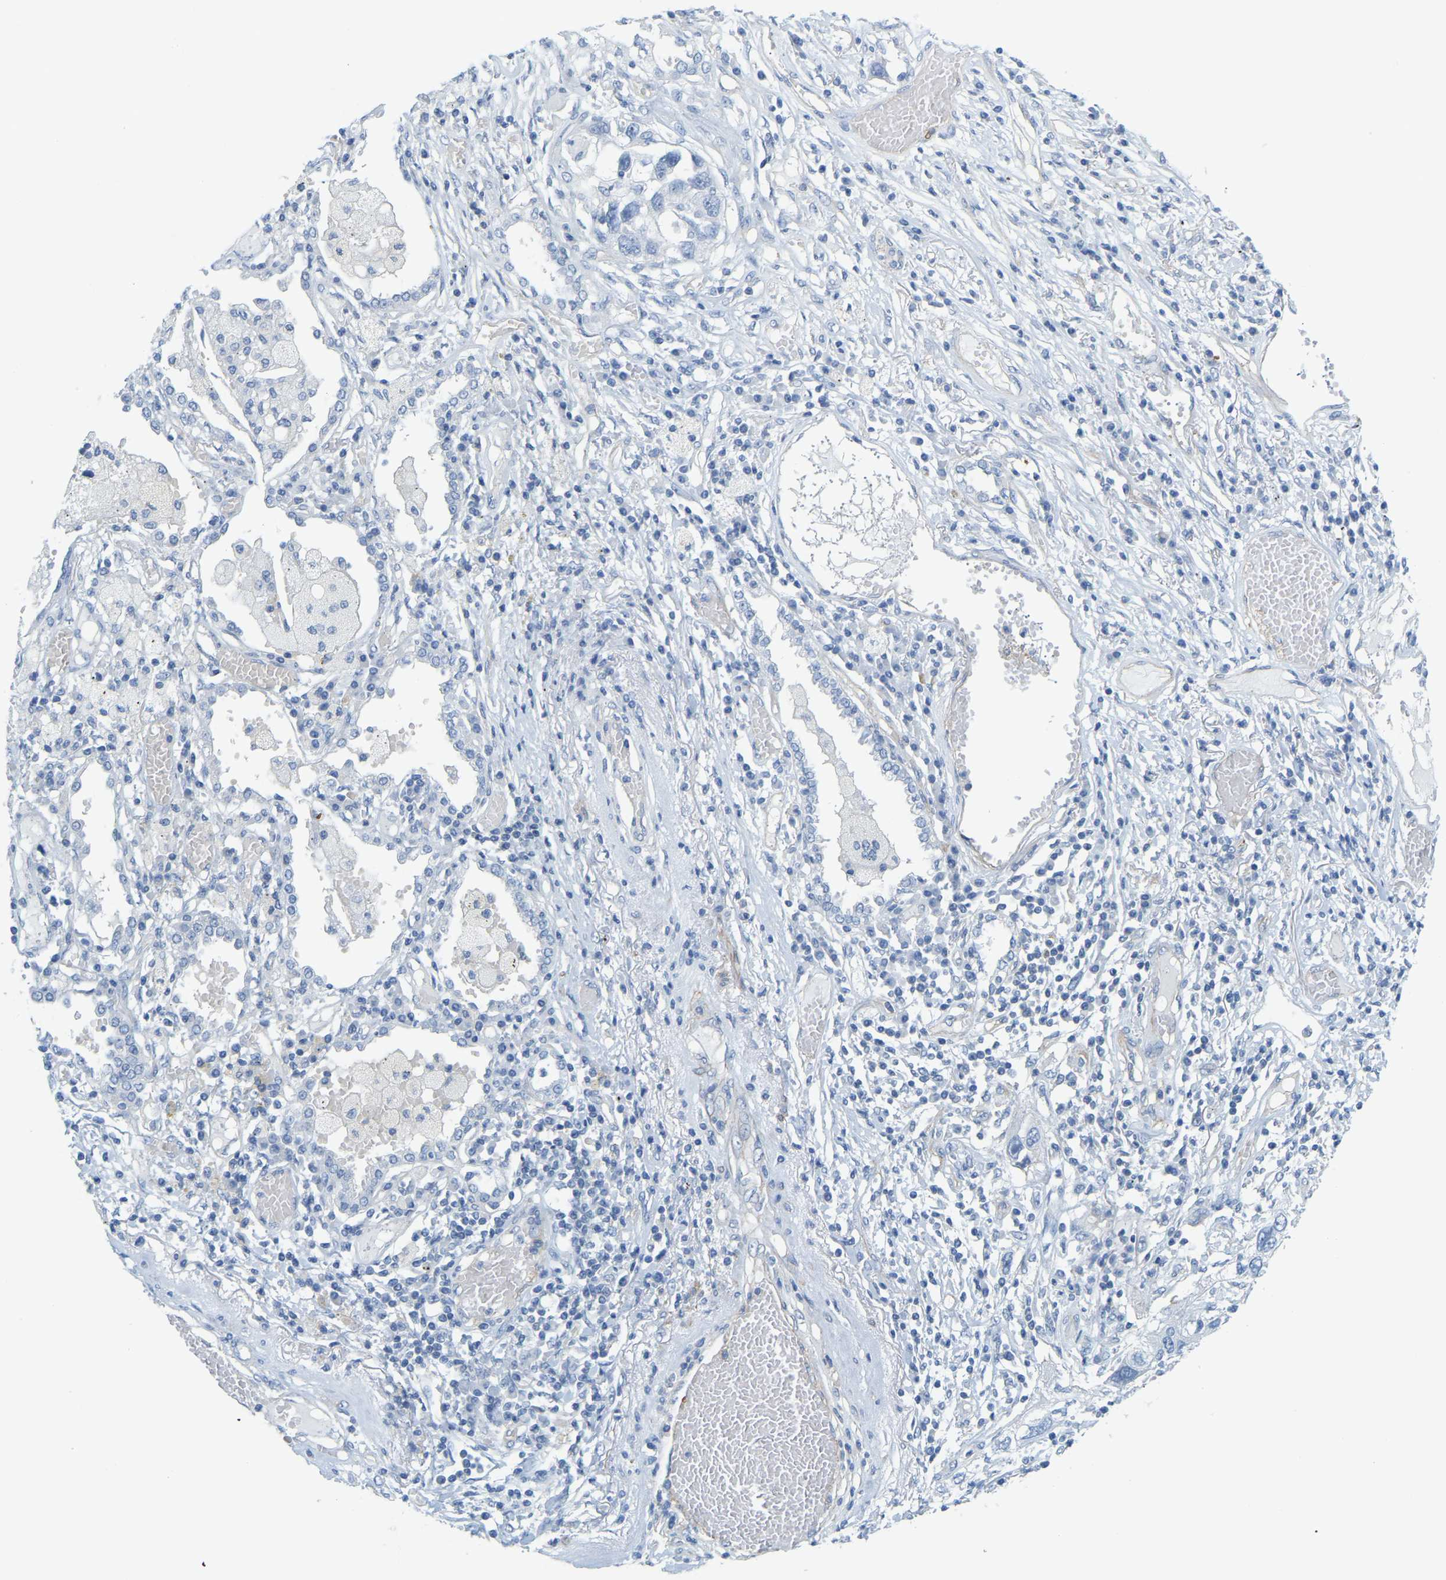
{"staining": {"intensity": "negative", "quantity": "none", "location": "none"}, "tissue": "lung cancer", "cell_type": "Tumor cells", "image_type": "cancer", "snomed": [{"axis": "morphology", "description": "Squamous cell carcinoma, NOS"}, {"axis": "topography", "description": "Lung"}], "caption": "Human lung cancer (squamous cell carcinoma) stained for a protein using immunohistochemistry (IHC) displays no positivity in tumor cells.", "gene": "MYL3", "patient": {"sex": "male", "age": 71}}